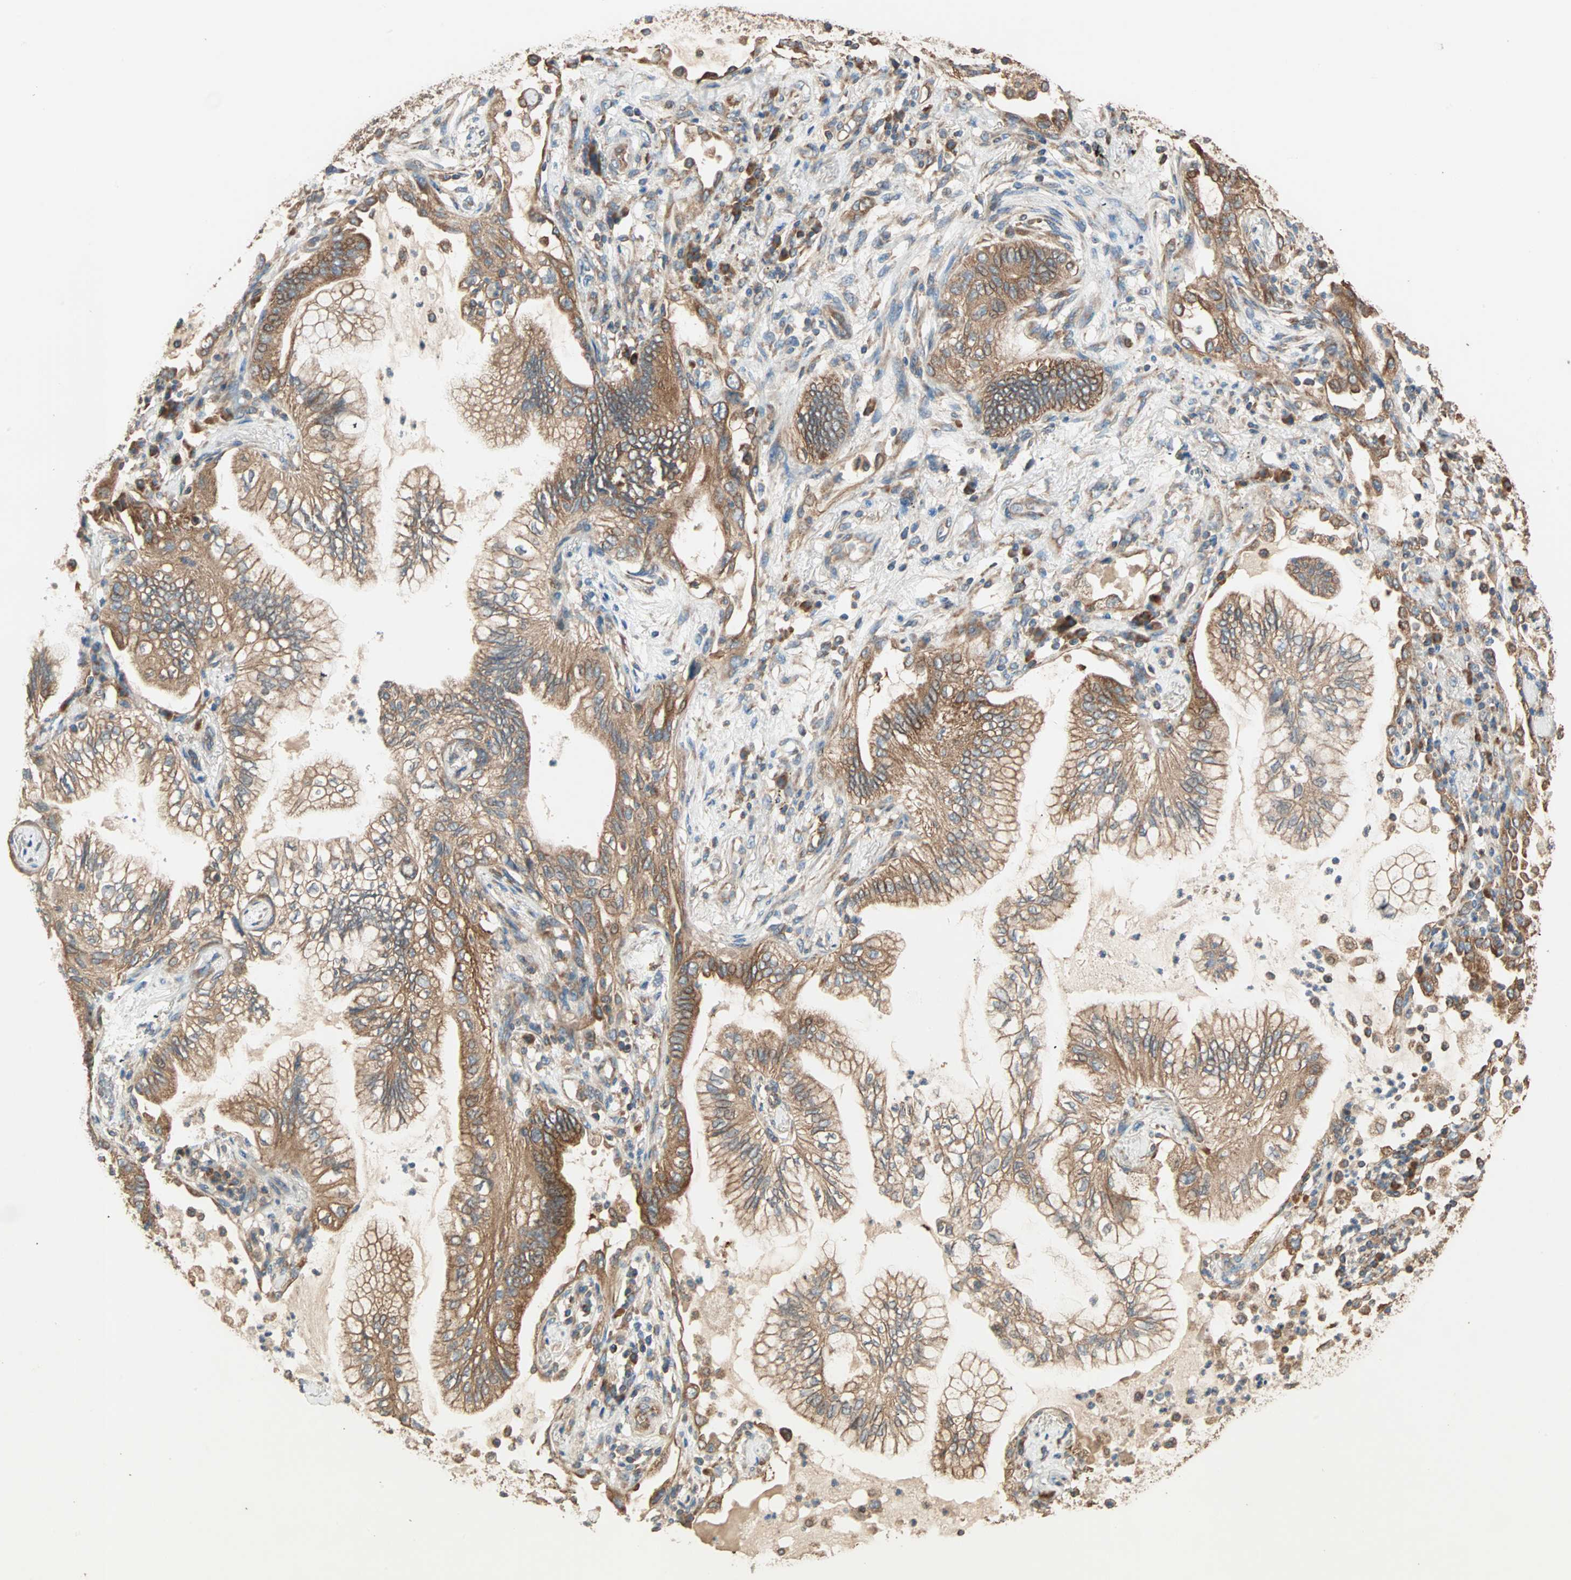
{"staining": {"intensity": "strong", "quantity": ">75%", "location": "cytoplasmic/membranous"}, "tissue": "lung cancer", "cell_type": "Tumor cells", "image_type": "cancer", "snomed": [{"axis": "morphology", "description": "Normal tissue, NOS"}, {"axis": "morphology", "description": "Adenocarcinoma, NOS"}, {"axis": "topography", "description": "Bronchus"}, {"axis": "topography", "description": "Lung"}], "caption": "A brown stain highlights strong cytoplasmic/membranous staining of a protein in human lung cancer tumor cells.", "gene": "EIF4G2", "patient": {"sex": "female", "age": 70}}